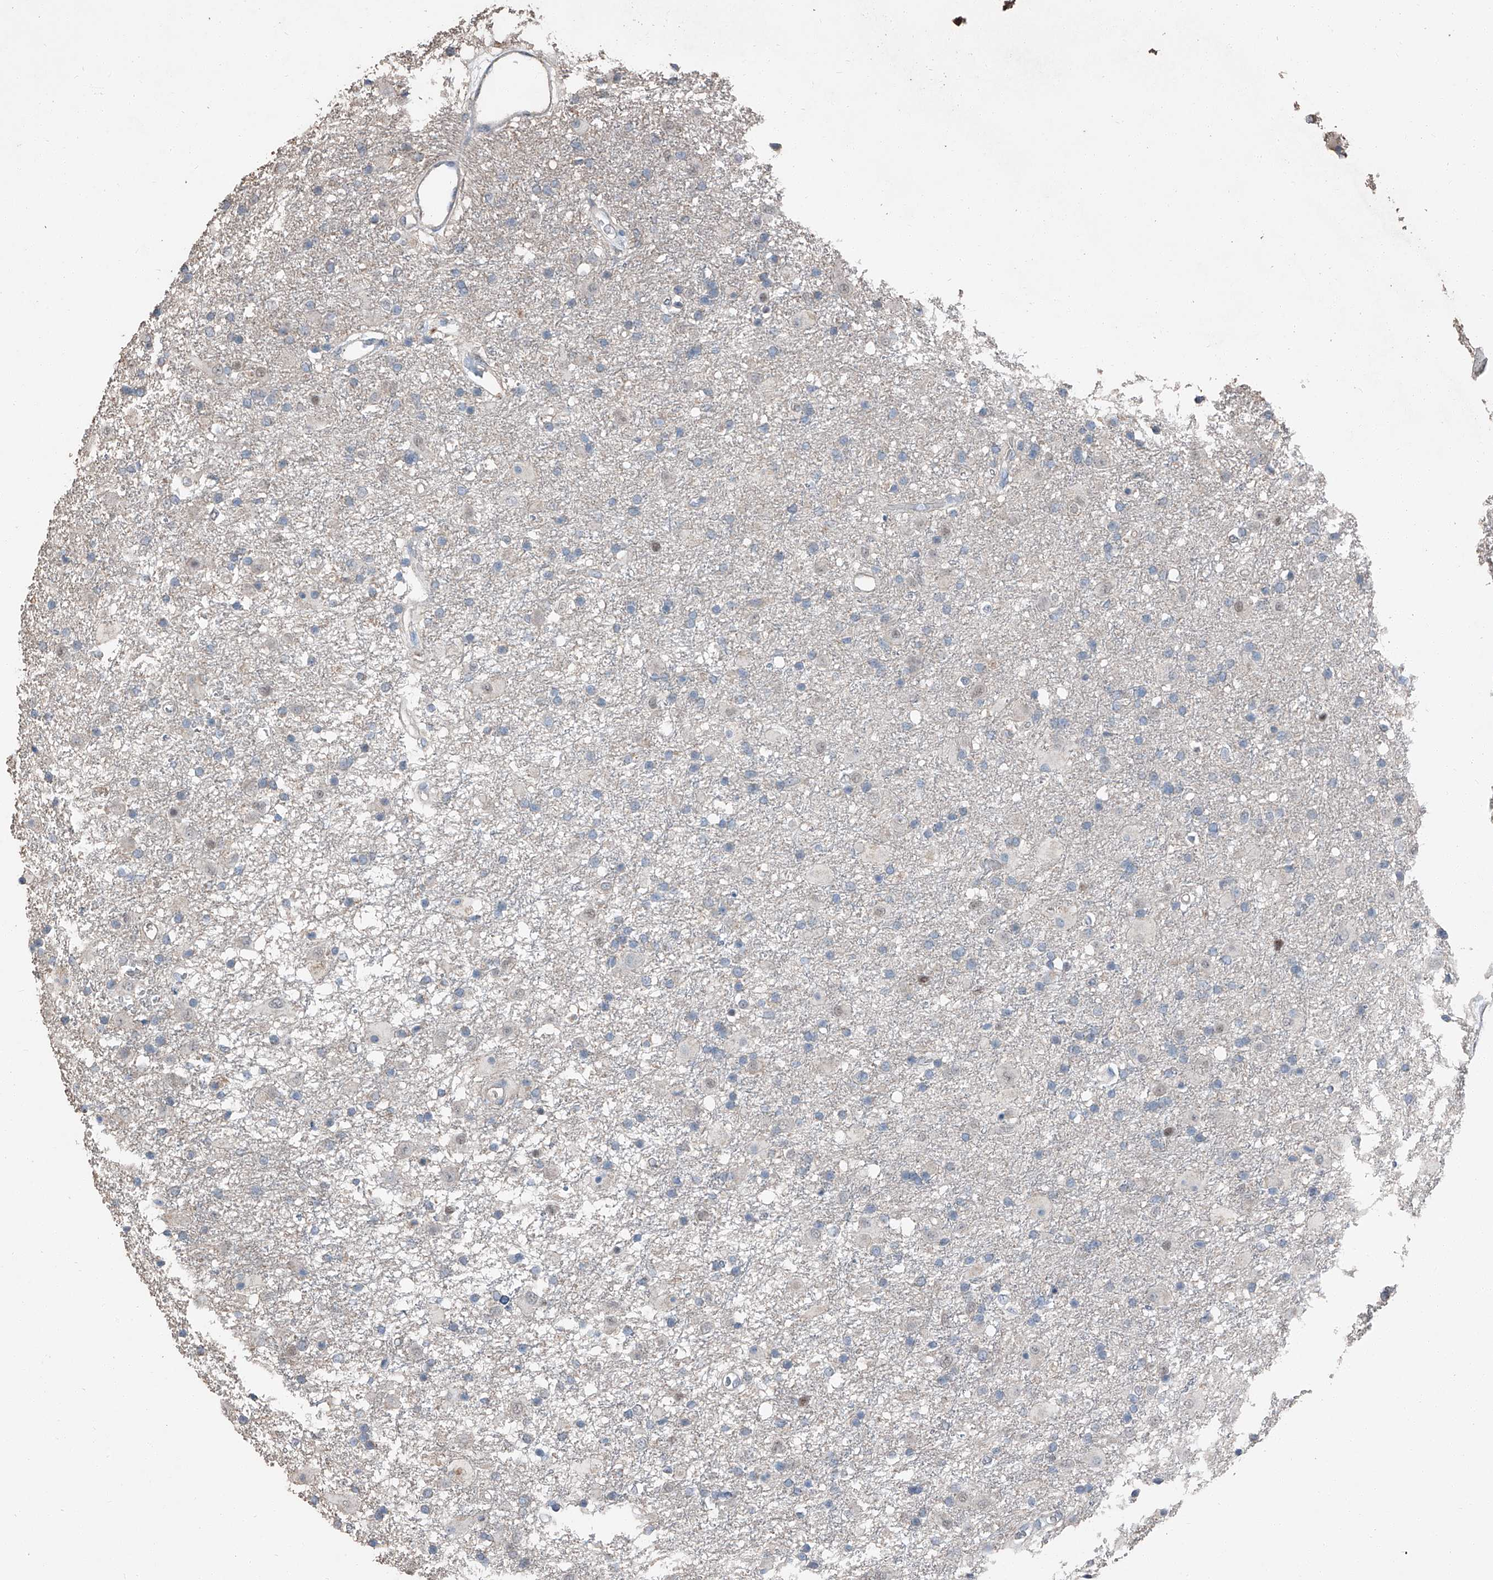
{"staining": {"intensity": "negative", "quantity": "none", "location": "none"}, "tissue": "glioma", "cell_type": "Tumor cells", "image_type": "cancer", "snomed": [{"axis": "morphology", "description": "Glioma, malignant, Low grade"}, {"axis": "topography", "description": "Brain"}], "caption": "Photomicrograph shows no significant protein expression in tumor cells of glioma.", "gene": "MAMLD1", "patient": {"sex": "male", "age": 65}}